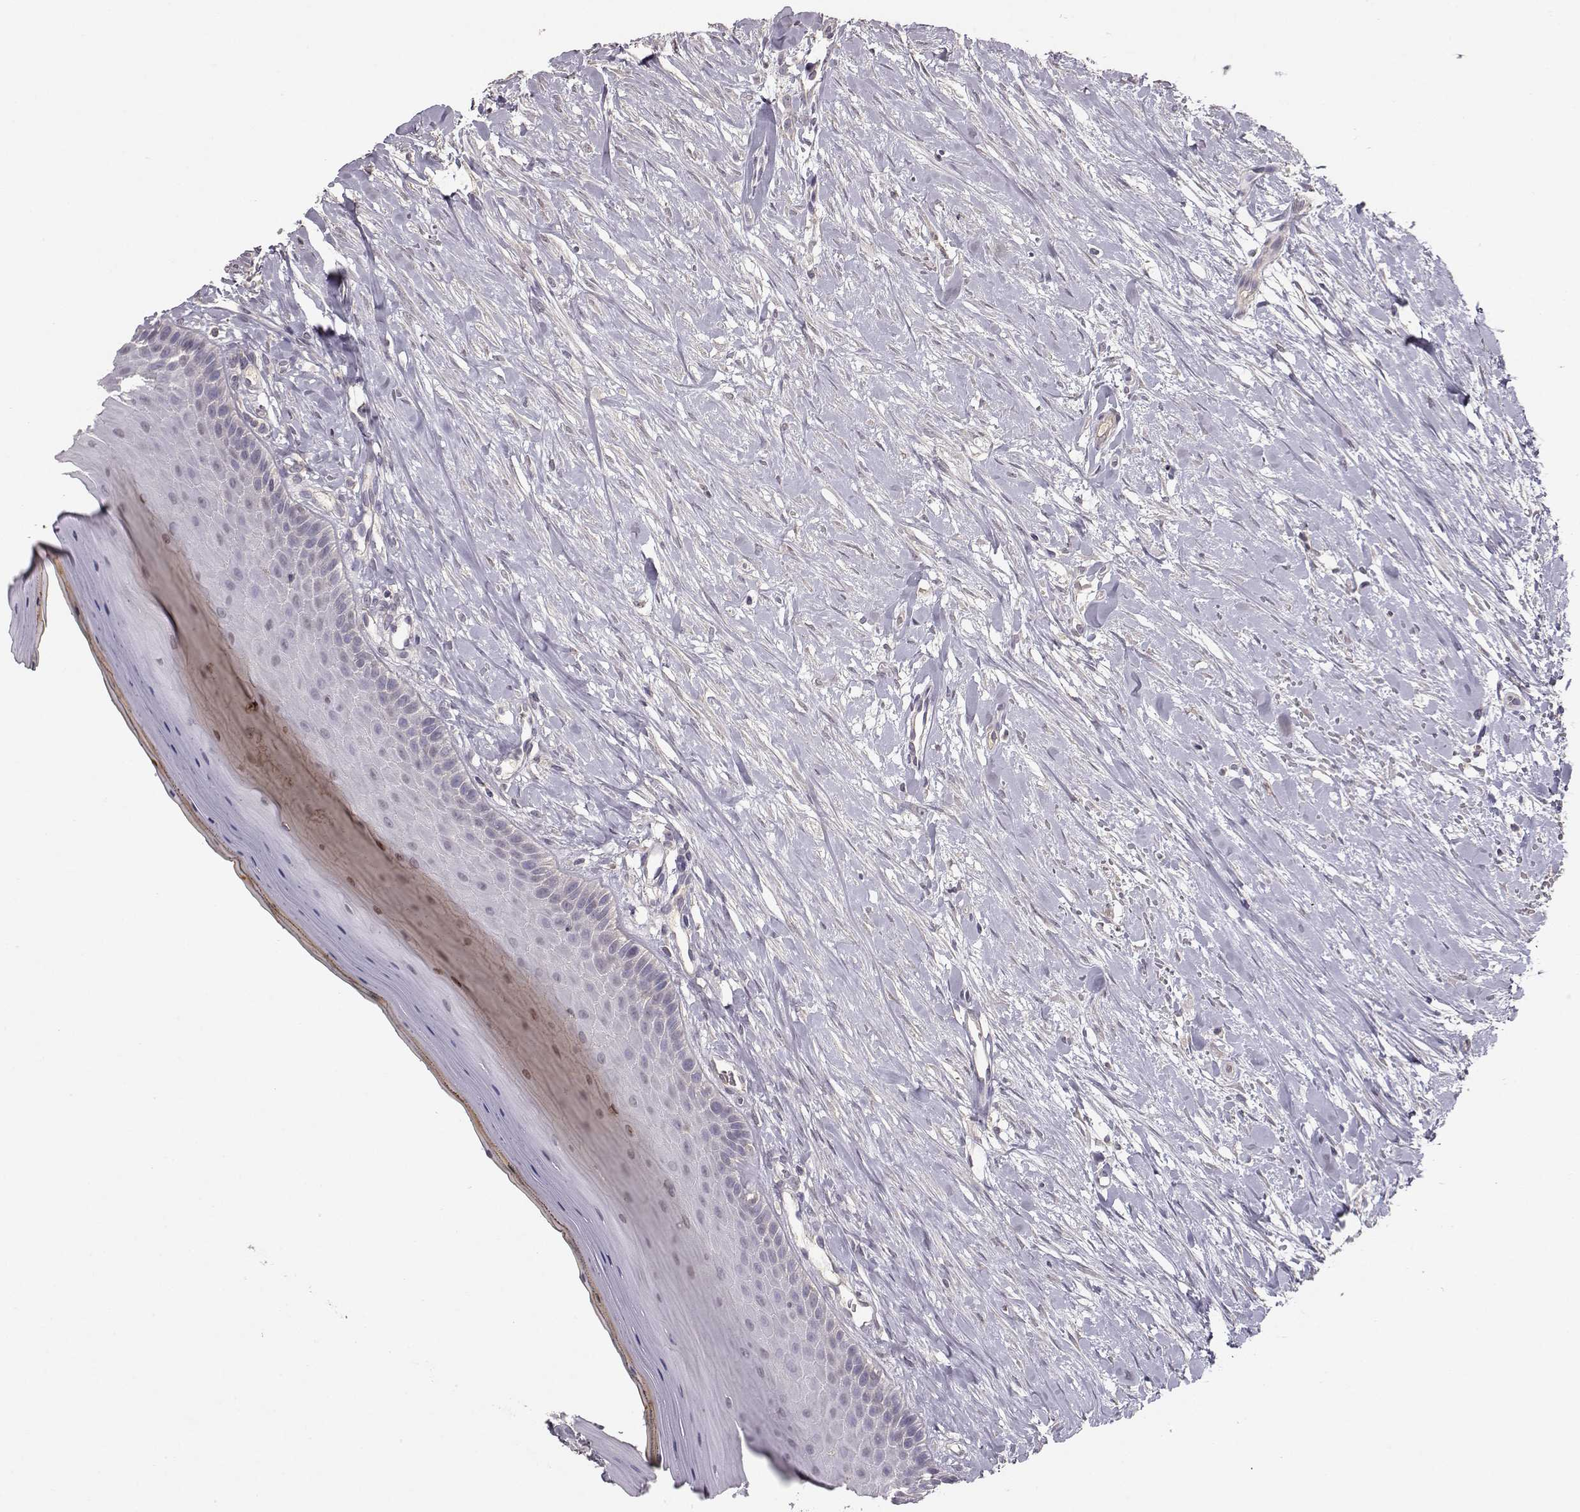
{"staining": {"intensity": "negative", "quantity": "none", "location": "none"}, "tissue": "oral mucosa", "cell_type": "Squamous epithelial cells", "image_type": "normal", "snomed": [{"axis": "morphology", "description": "Normal tissue, NOS"}, {"axis": "topography", "description": "Oral tissue"}], "caption": "Immunohistochemistry (IHC) micrograph of normal oral mucosa: oral mucosa stained with DAB reveals no significant protein expression in squamous epithelial cells. Nuclei are stained in blue.", "gene": "PMCH", "patient": {"sex": "female", "age": 43}}